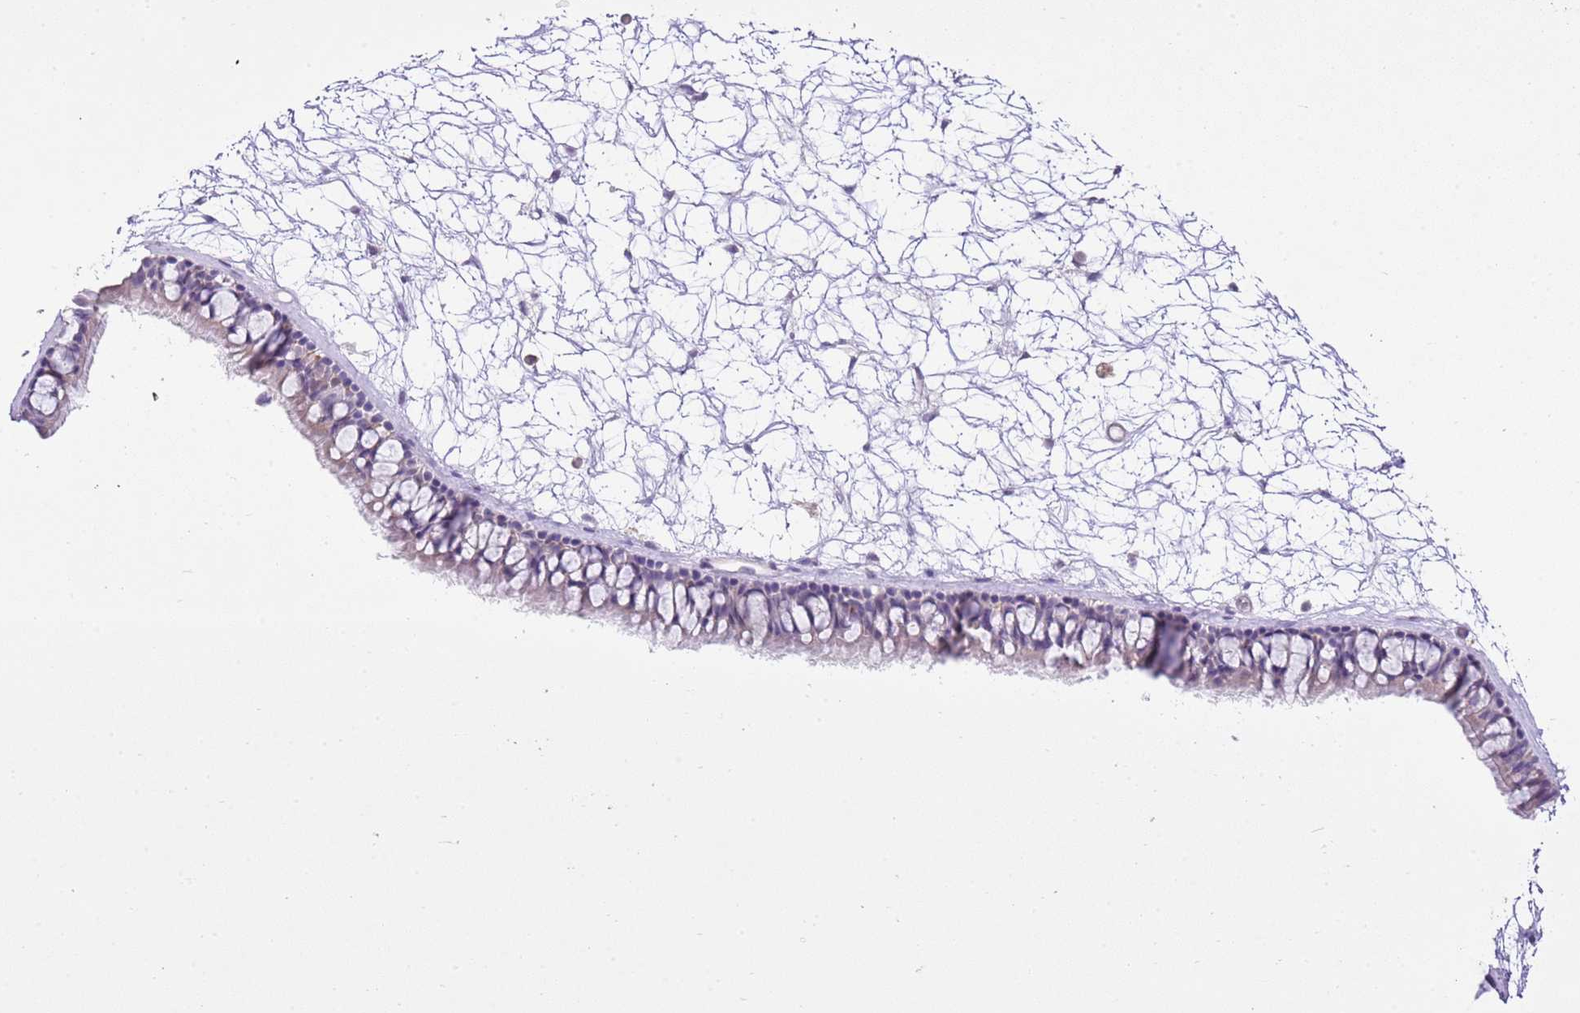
{"staining": {"intensity": "weak", "quantity": "<25%", "location": "cytoplasmic/membranous"}, "tissue": "nasopharynx", "cell_type": "Respiratory epithelial cells", "image_type": "normal", "snomed": [{"axis": "morphology", "description": "Normal tissue, NOS"}, {"axis": "topography", "description": "Nasopharynx"}], "caption": "Immunohistochemistry (IHC) histopathology image of benign human nasopharynx stained for a protein (brown), which displays no positivity in respiratory epithelial cells. (Stains: DAB immunohistochemistry with hematoxylin counter stain, Microscopy: brightfield microscopy at high magnification).", "gene": "XPO7", "patient": {"sex": "male", "age": 64}}